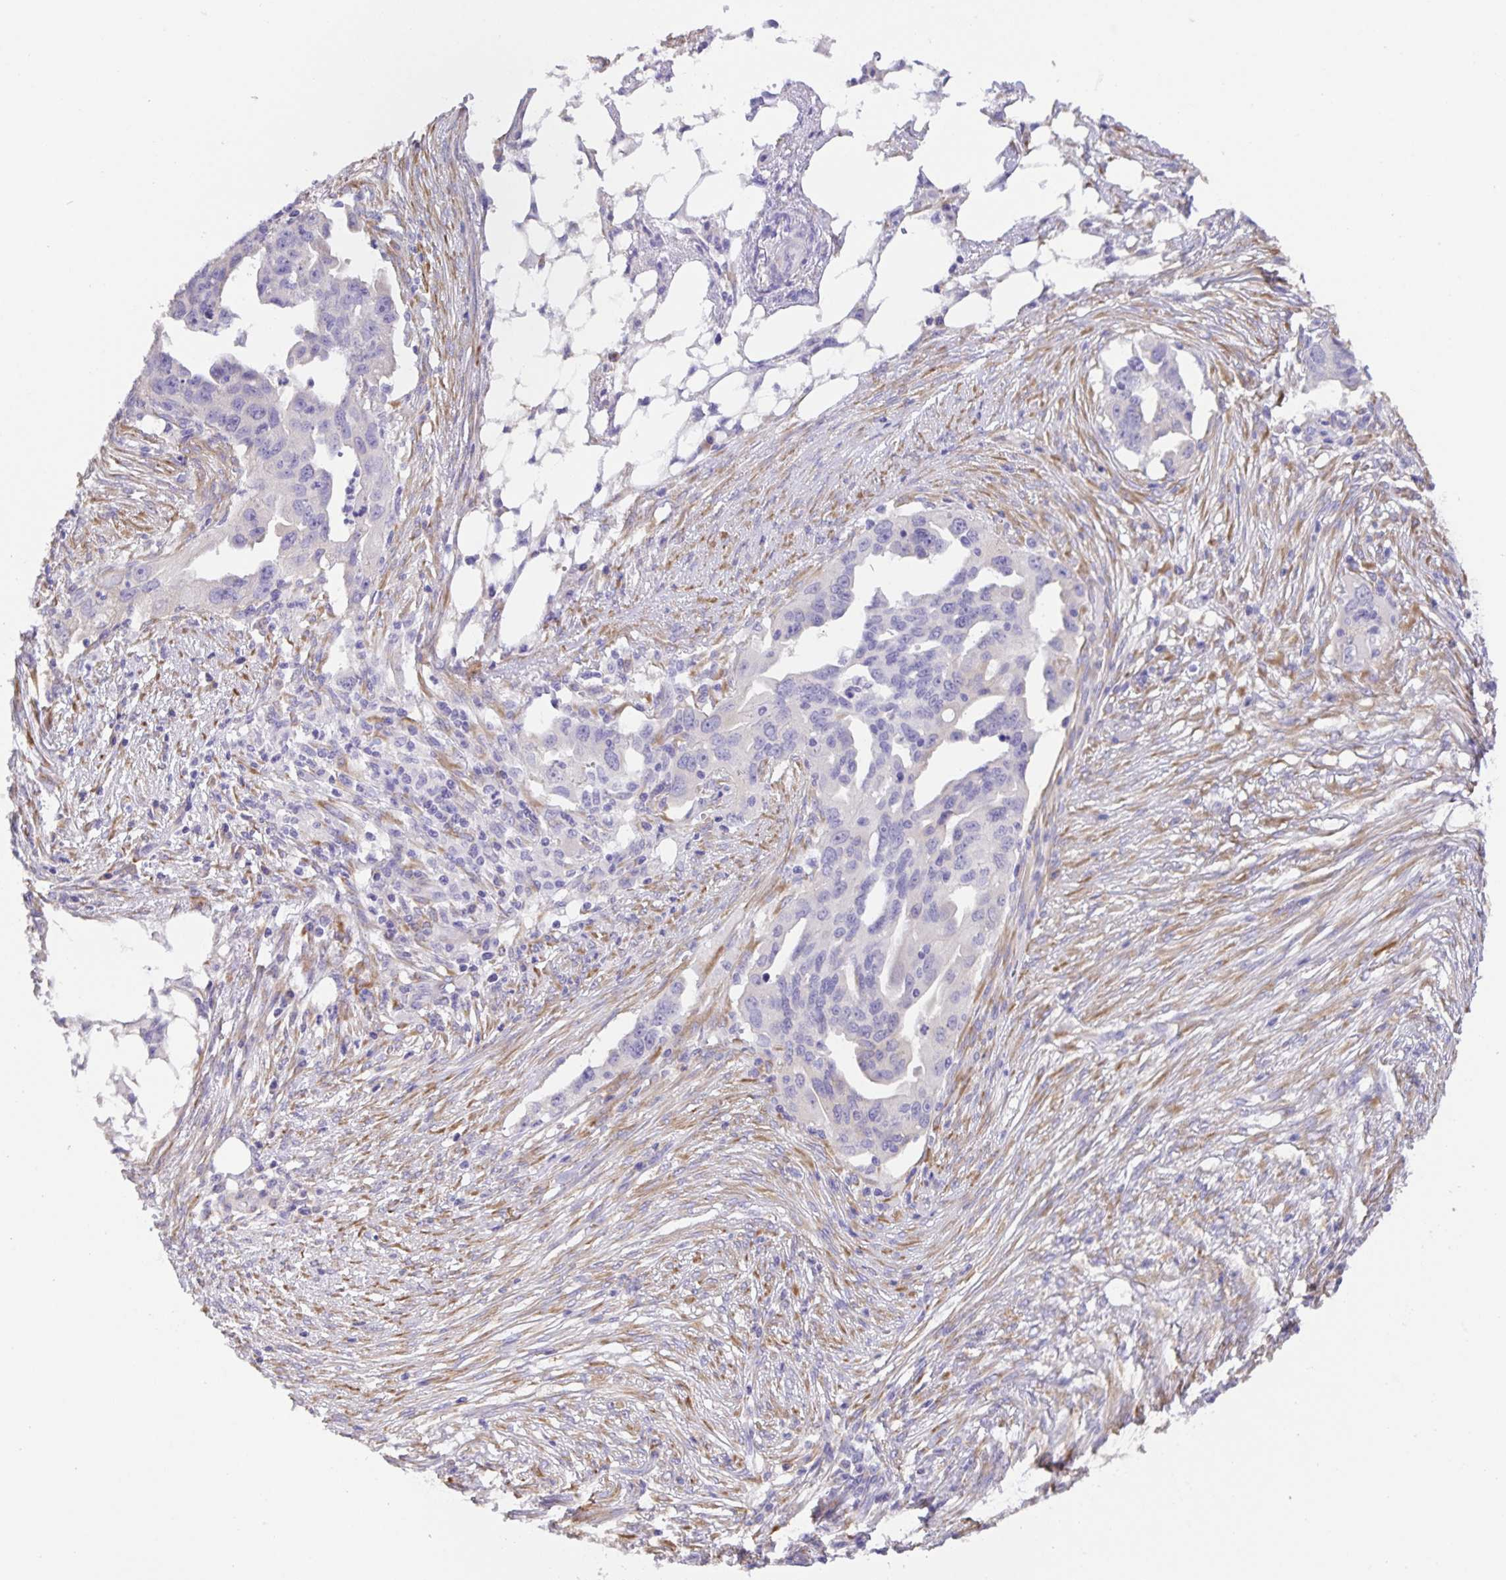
{"staining": {"intensity": "negative", "quantity": "none", "location": "none"}, "tissue": "ovarian cancer", "cell_type": "Tumor cells", "image_type": "cancer", "snomed": [{"axis": "morphology", "description": "Carcinoma, endometroid"}, {"axis": "morphology", "description": "Cystadenocarcinoma, serous, NOS"}, {"axis": "topography", "description": "Ovary"}], "caption": "Tumor cells show no significant protein expression in ovarian cancer (endometroid carcinoma).", "gene": "PRR36", "patient": {"sex": "female", "age": 45}}